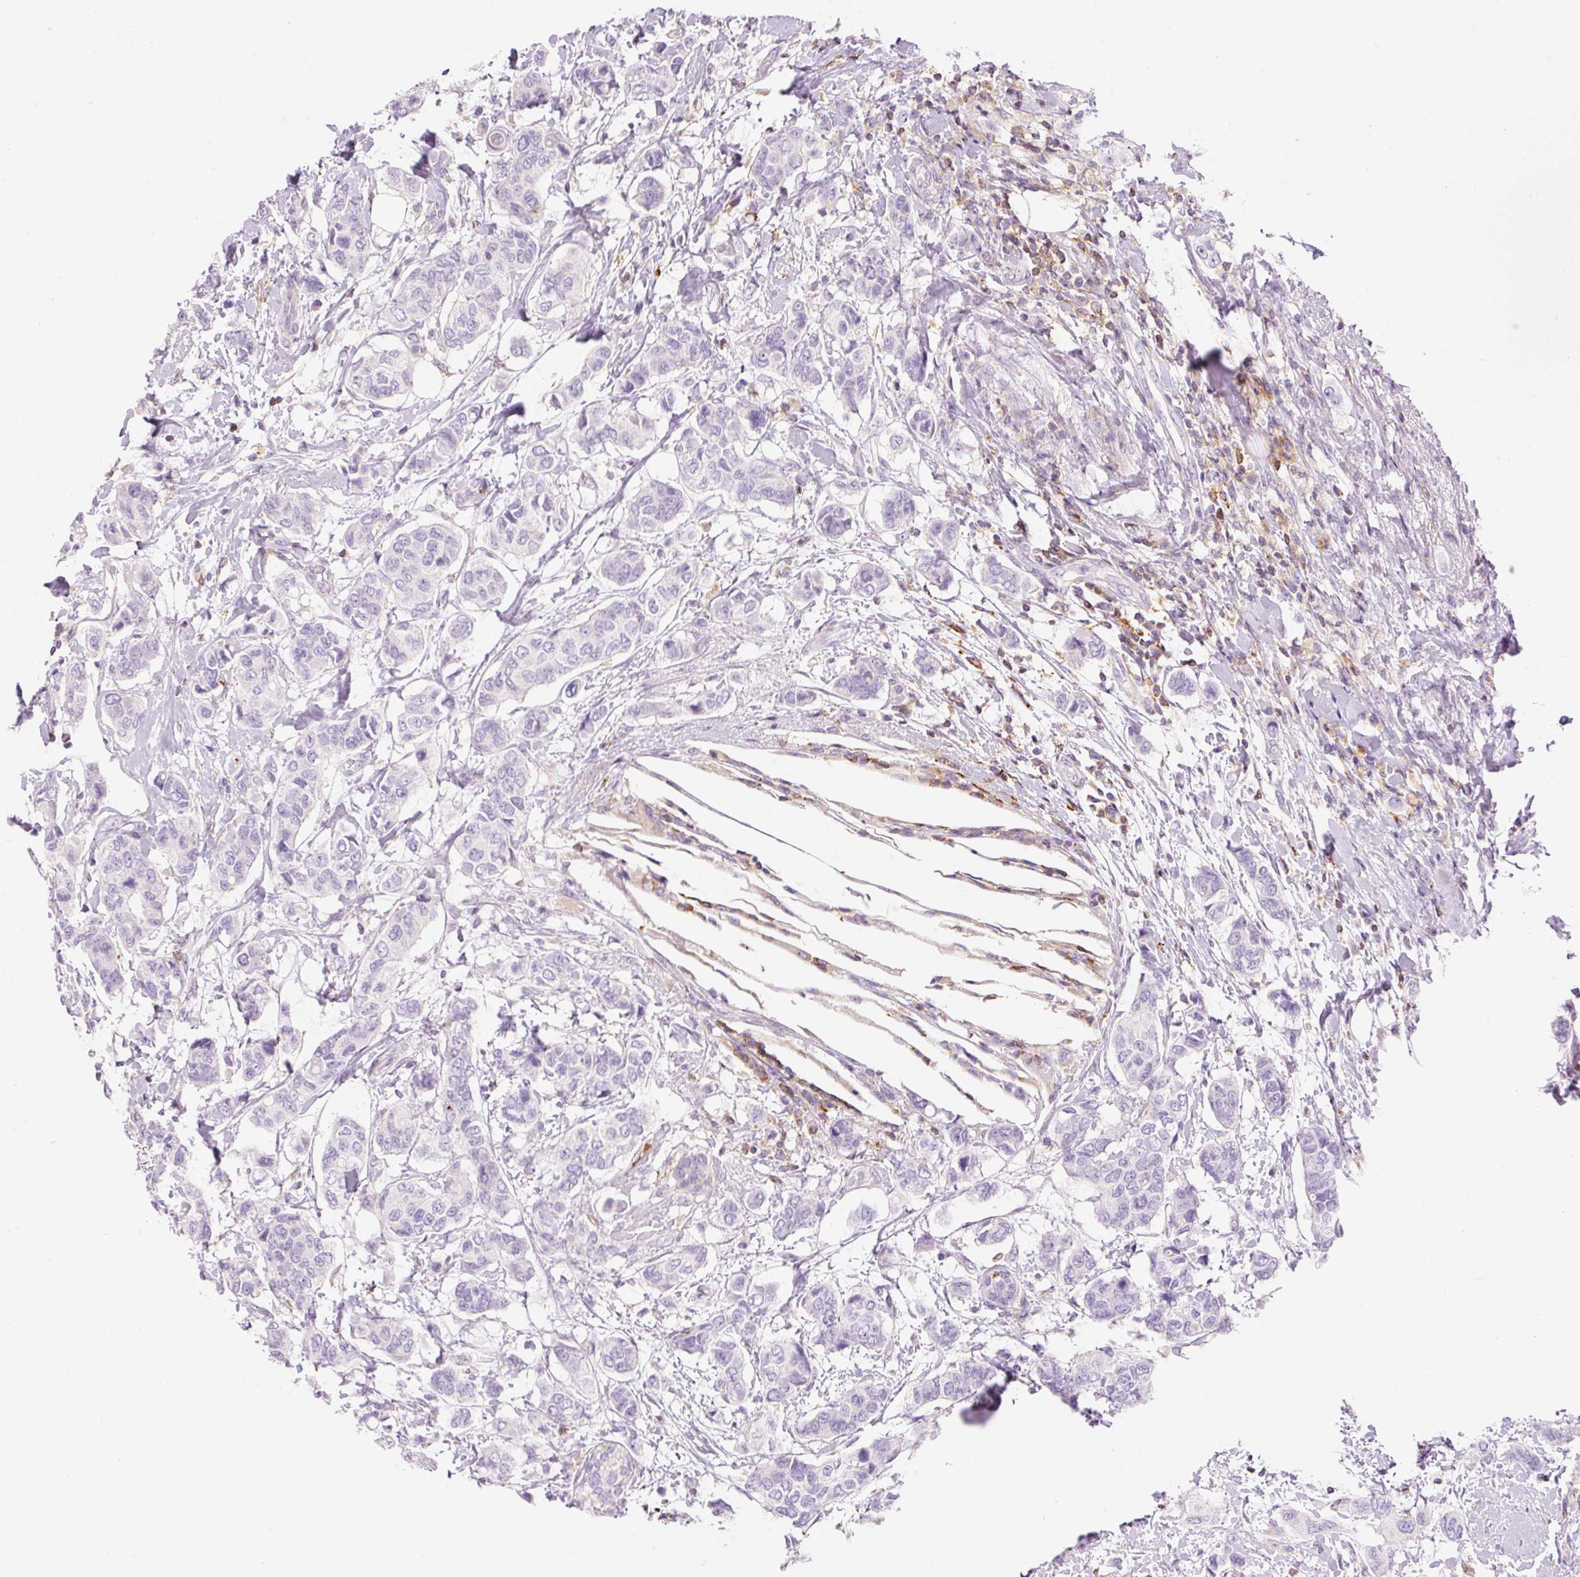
{"staining": {"intensity": "negative", "quantity": "none", "location": "none"}, "tissue": "breast cancer", "cell_type": "Tumor cells", "image_type": "cancer", "snomed": [{"axis": "morphology", "description": "Lobular carcinoma"}, {"axis": "topography", "description": "Breast"}], "caption": "This is a image of immunohistochemistry (IHC) staining of breast cancer, which shows no expression in tumor cells.", "gene": "DOK6", "patient": {"sex": "female", "age": 51}}